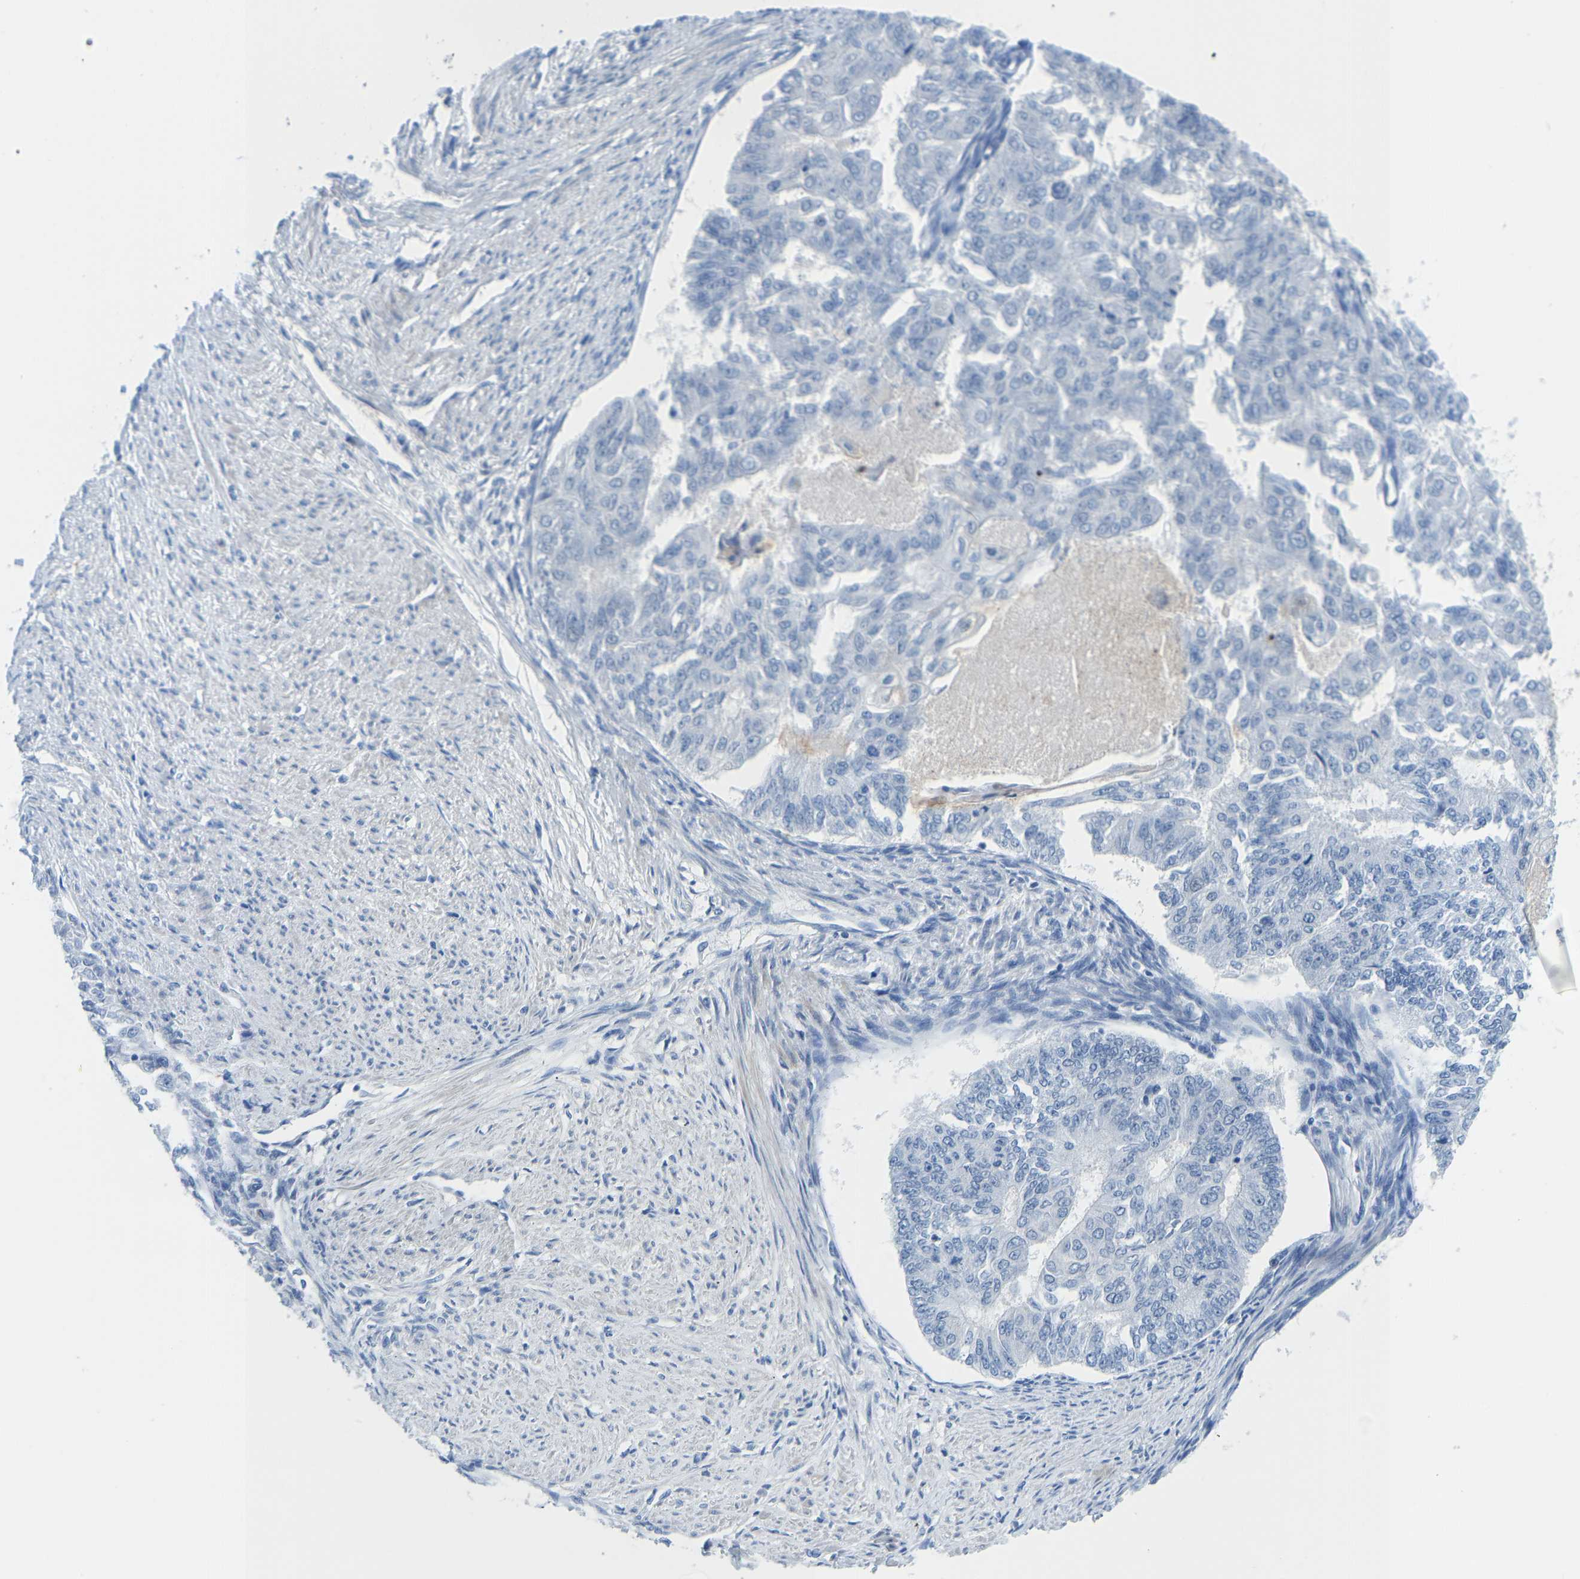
{"staining": {"intensity": "negative", "quantity": "none", "location": "none"}, "tissue": "endometrial cancer", "cell_type": "Tumor cells", "image_type": "cancer", "snomed": [{"axis": "morphology", "description": "Adenocarcinoma, NOS"}, {"axis": "topography", "description": "Endometrium"}], "caption": "The IHC image has no significant staining in tumor cells of endometrial cancer (adenocarcinoma) tissue. The staining is performed using DAB brown chromogen with nuclei counter-stained in using hematoxylin.", "gene": "TXNDC2", "patient": {"sex": "female", "age": 32}}